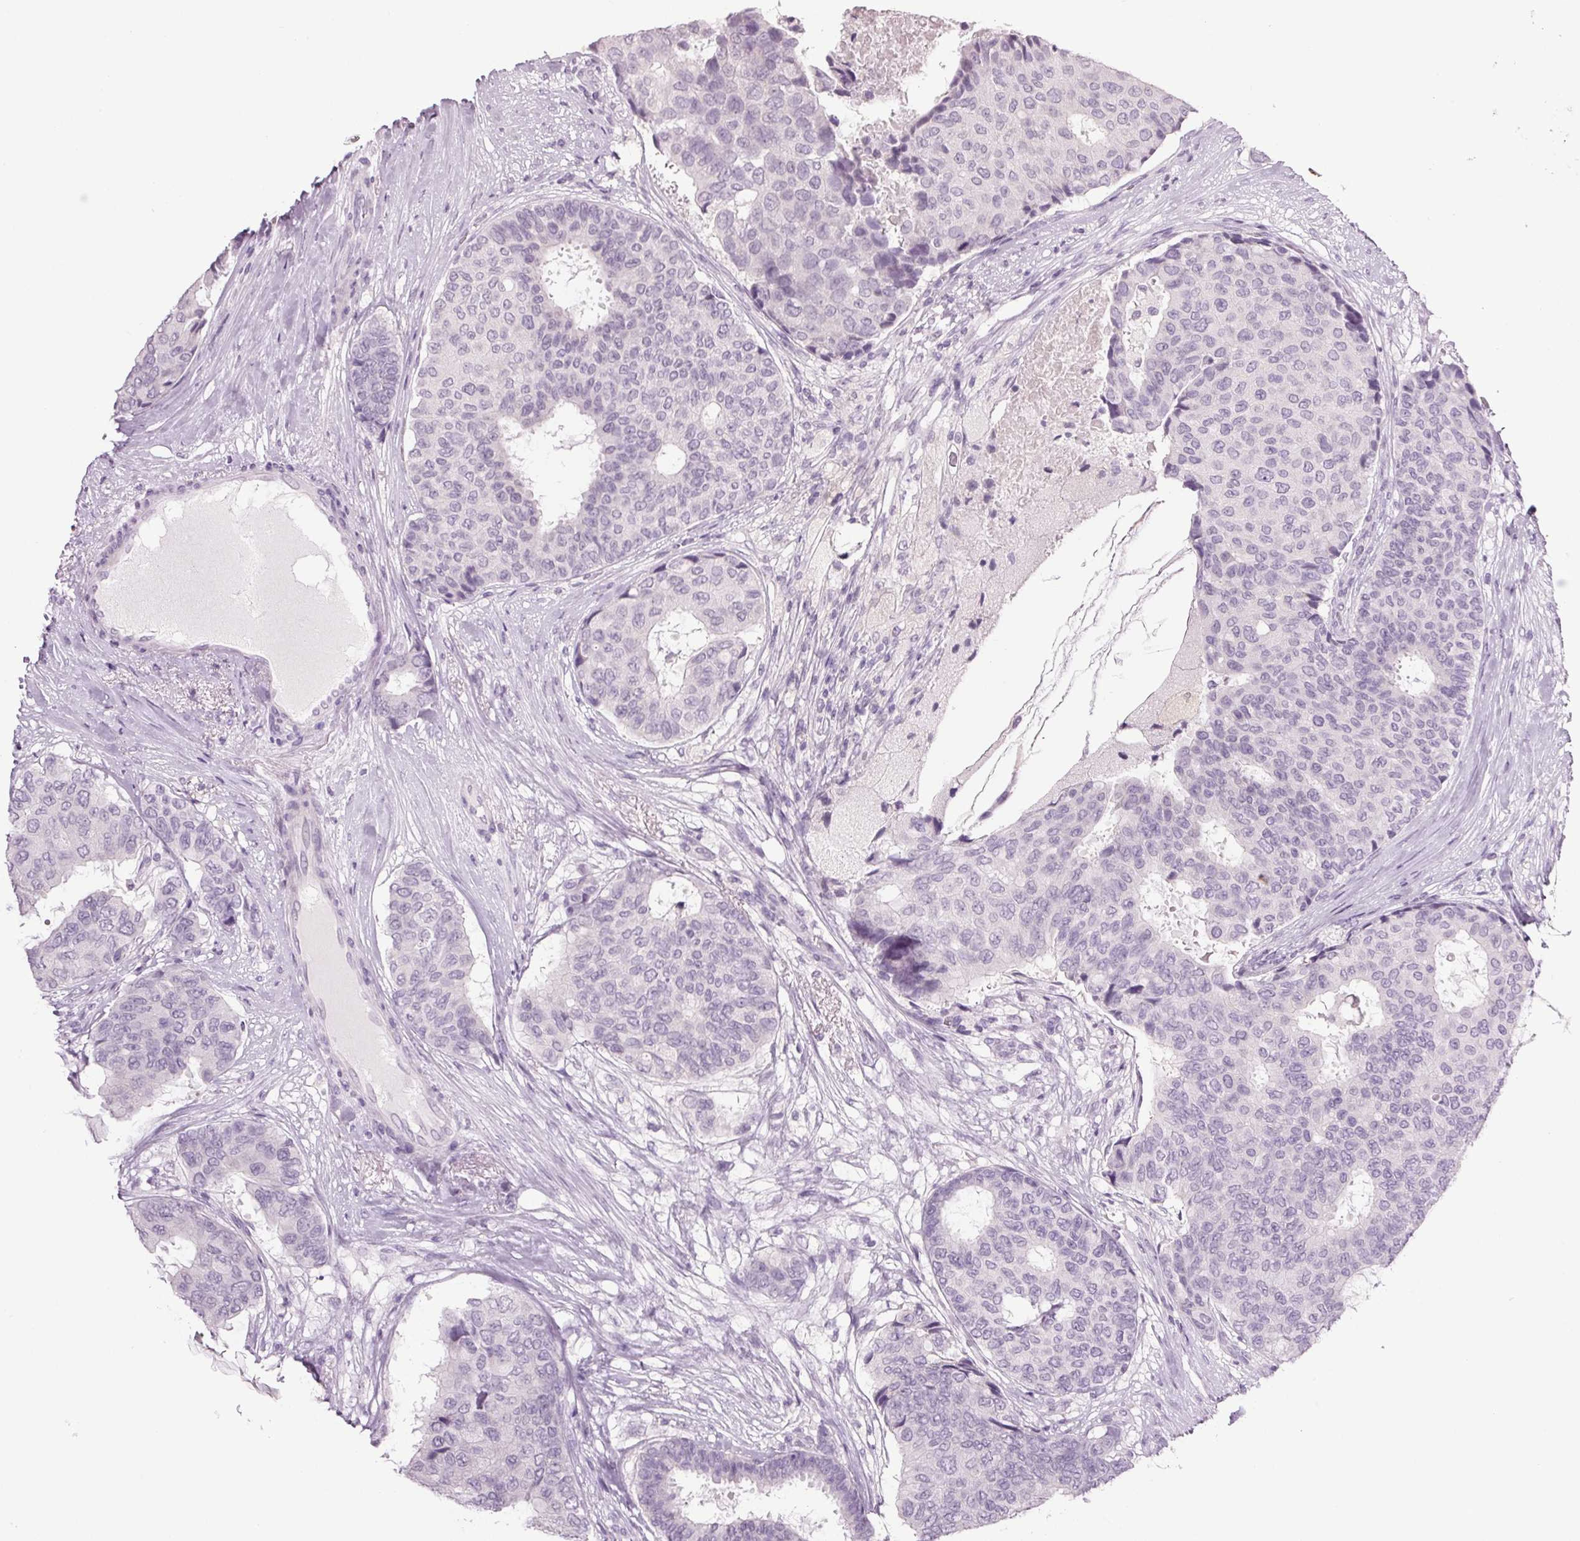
{"staining": {"intensity": "negative", "quantity": "none", "location": "none"}, "tissue": "breast cancer", "cell_type": "Tumor cells", "image_type": "cancer", "snomed": [{"axis": "morphology", "description": "Duct carcinoma"}, {"axis": "topography", "description": "Breast"}], "caption": "This image is of breast cancer (invasive ductal carcinoma) stained with immunohistochemistry to label a protein in brown with the nuclei are counter-stained blue. There is no expression in tumor cells.", "gene": "PPP1R1A", "patient": {"sex": "female", "age": 75}}